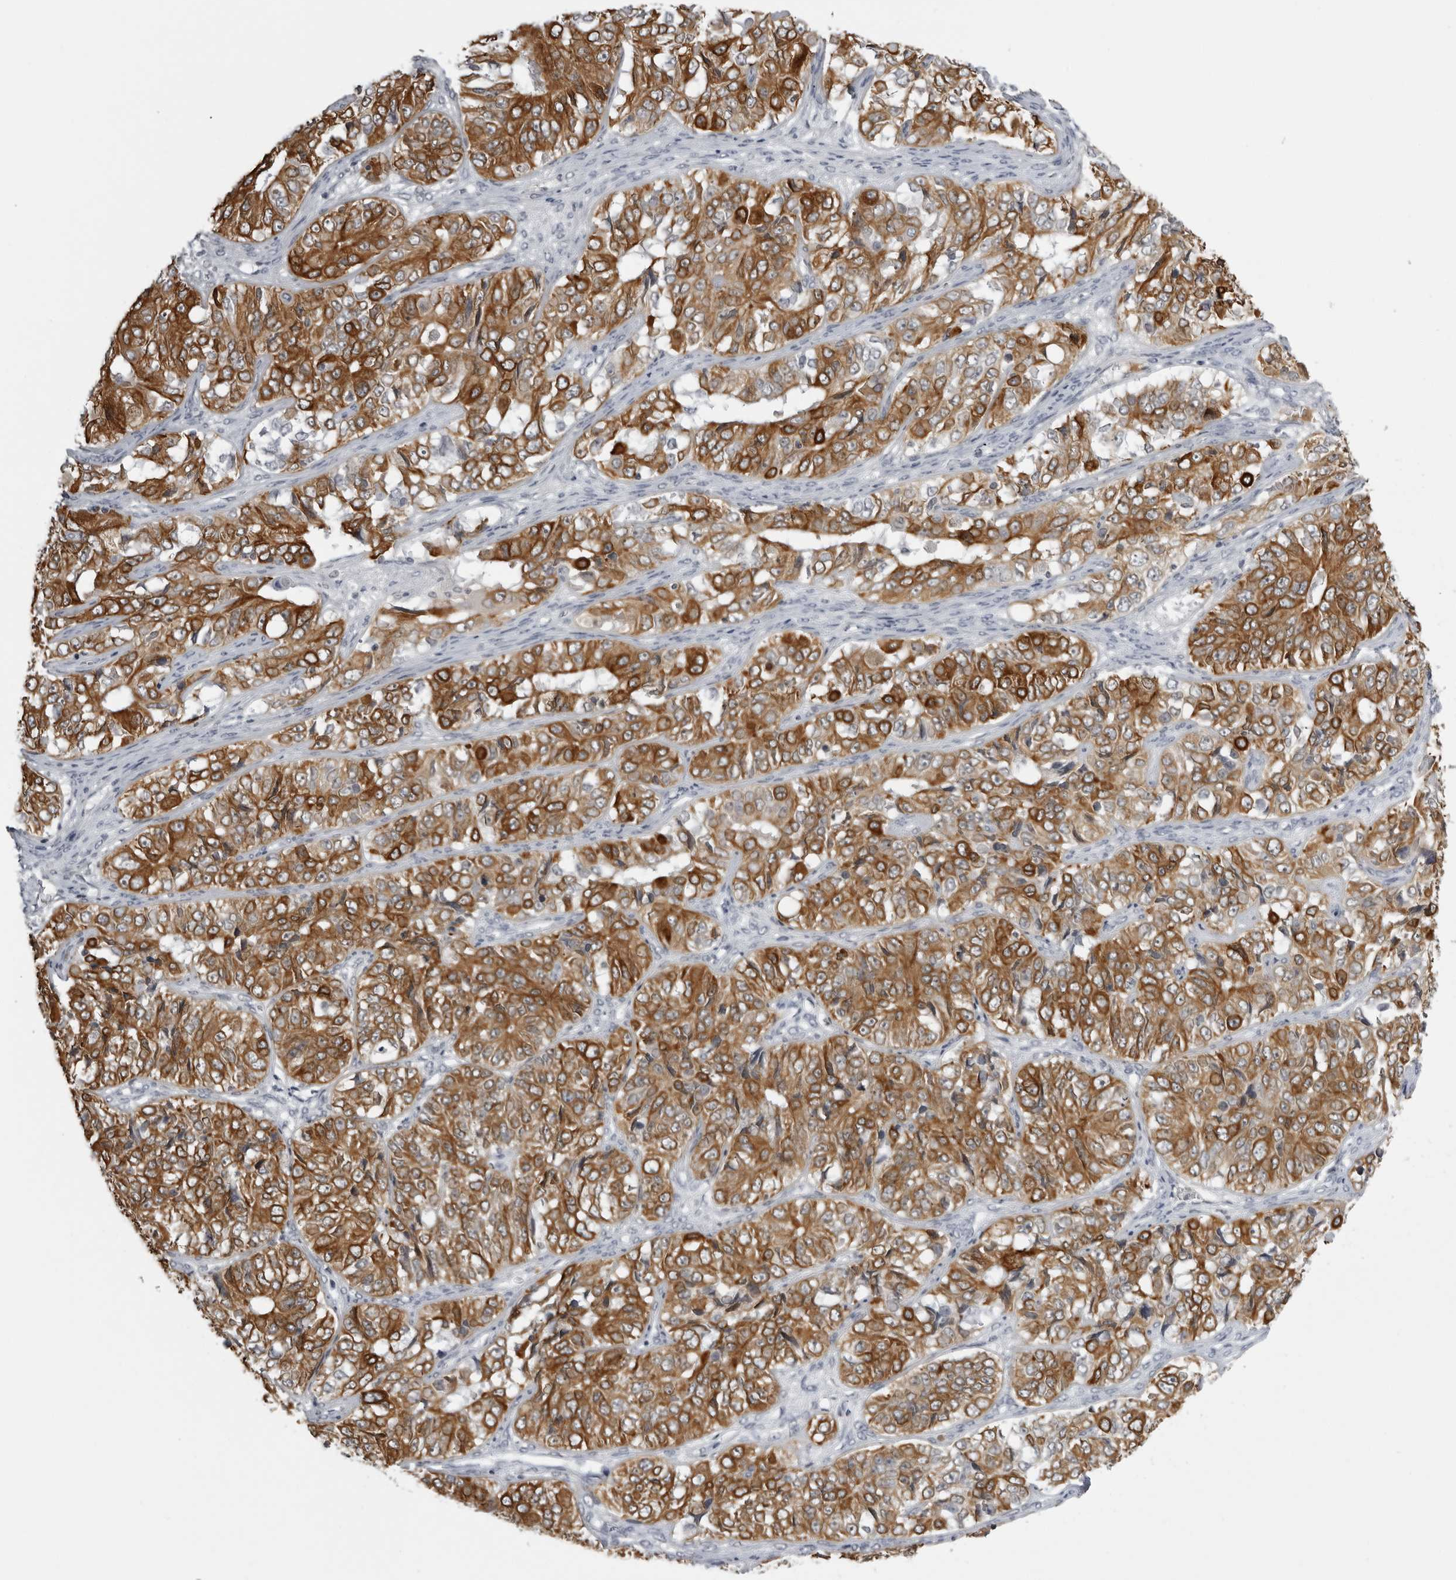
{"staining": {"intensity": "strong", "quantity": ">75%", "location": "cytoplasmic/membranous"}, "tissue": "ovarian cancer", "cell_type": "Tumor cells", "image_type": "cancer", "snomed": [{"axis": "morphology", "description": "Carcinoma, endometroid"}, {"axis": "topography", "description": "Ovary"}], "caption": "This photomicrograph exhibits immunohistochemistry staining of ovarian cancer, with high strong cytoplasmic/membranous positivity in approximately >75% of tumor cells.", "gene": "SERPINF2", "patient": {"sex": "female", "age": 51}}